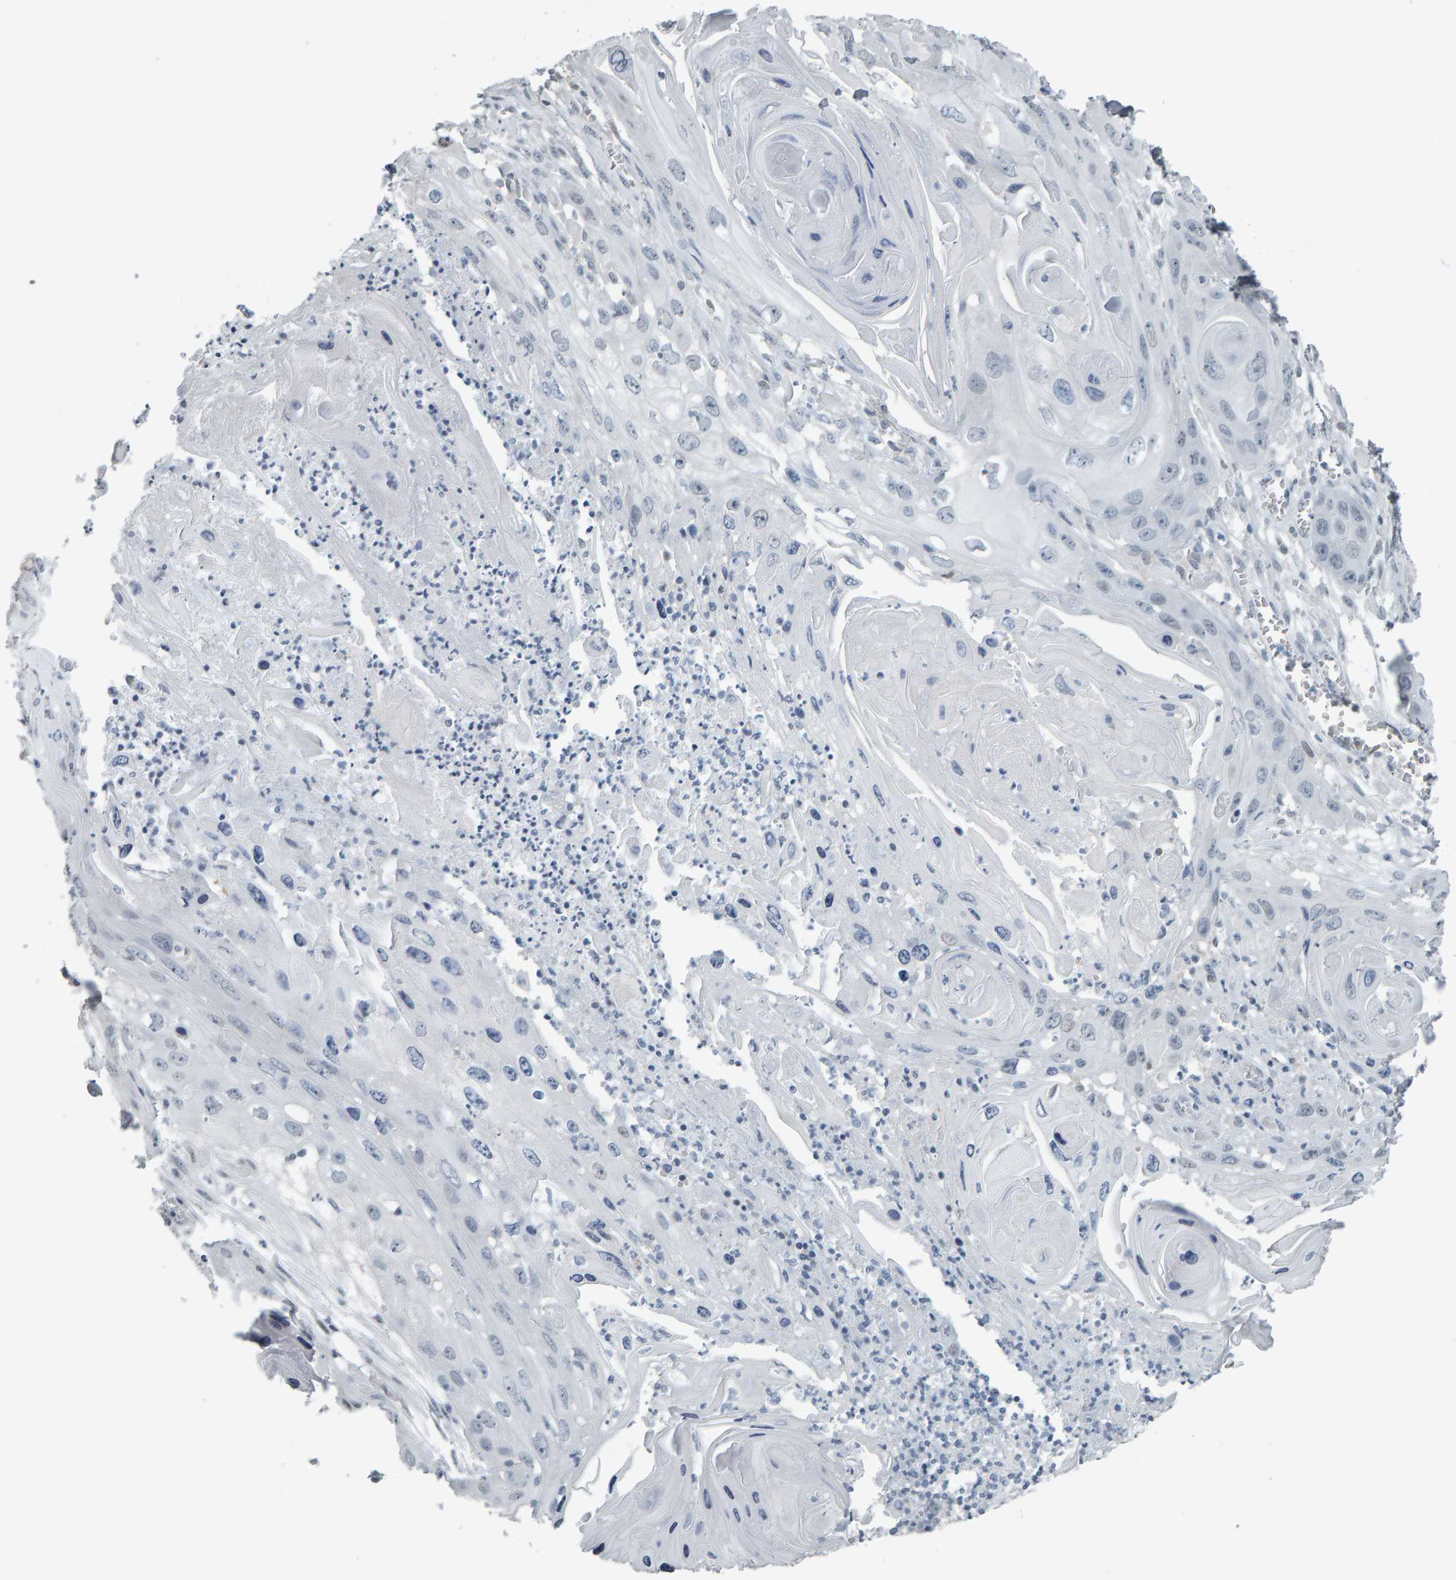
{"staining": {"intensity": "negative", "quantity": "none", "location": "none"}, "tissue": "skin cancer", "cell_type": "Tumor cells", "image_type": "cancer", "snomed": [{"axis": "morphology", "description": "Squamous cell carcinoma, NOS"}, {"axis": "topography", "description": "Skin"}], "caption": "Tumor cells show no significant expression in squamous cell carcinoma (skin).", "gene": "PYY", "patient": {"sex": "male", "age": 55}}